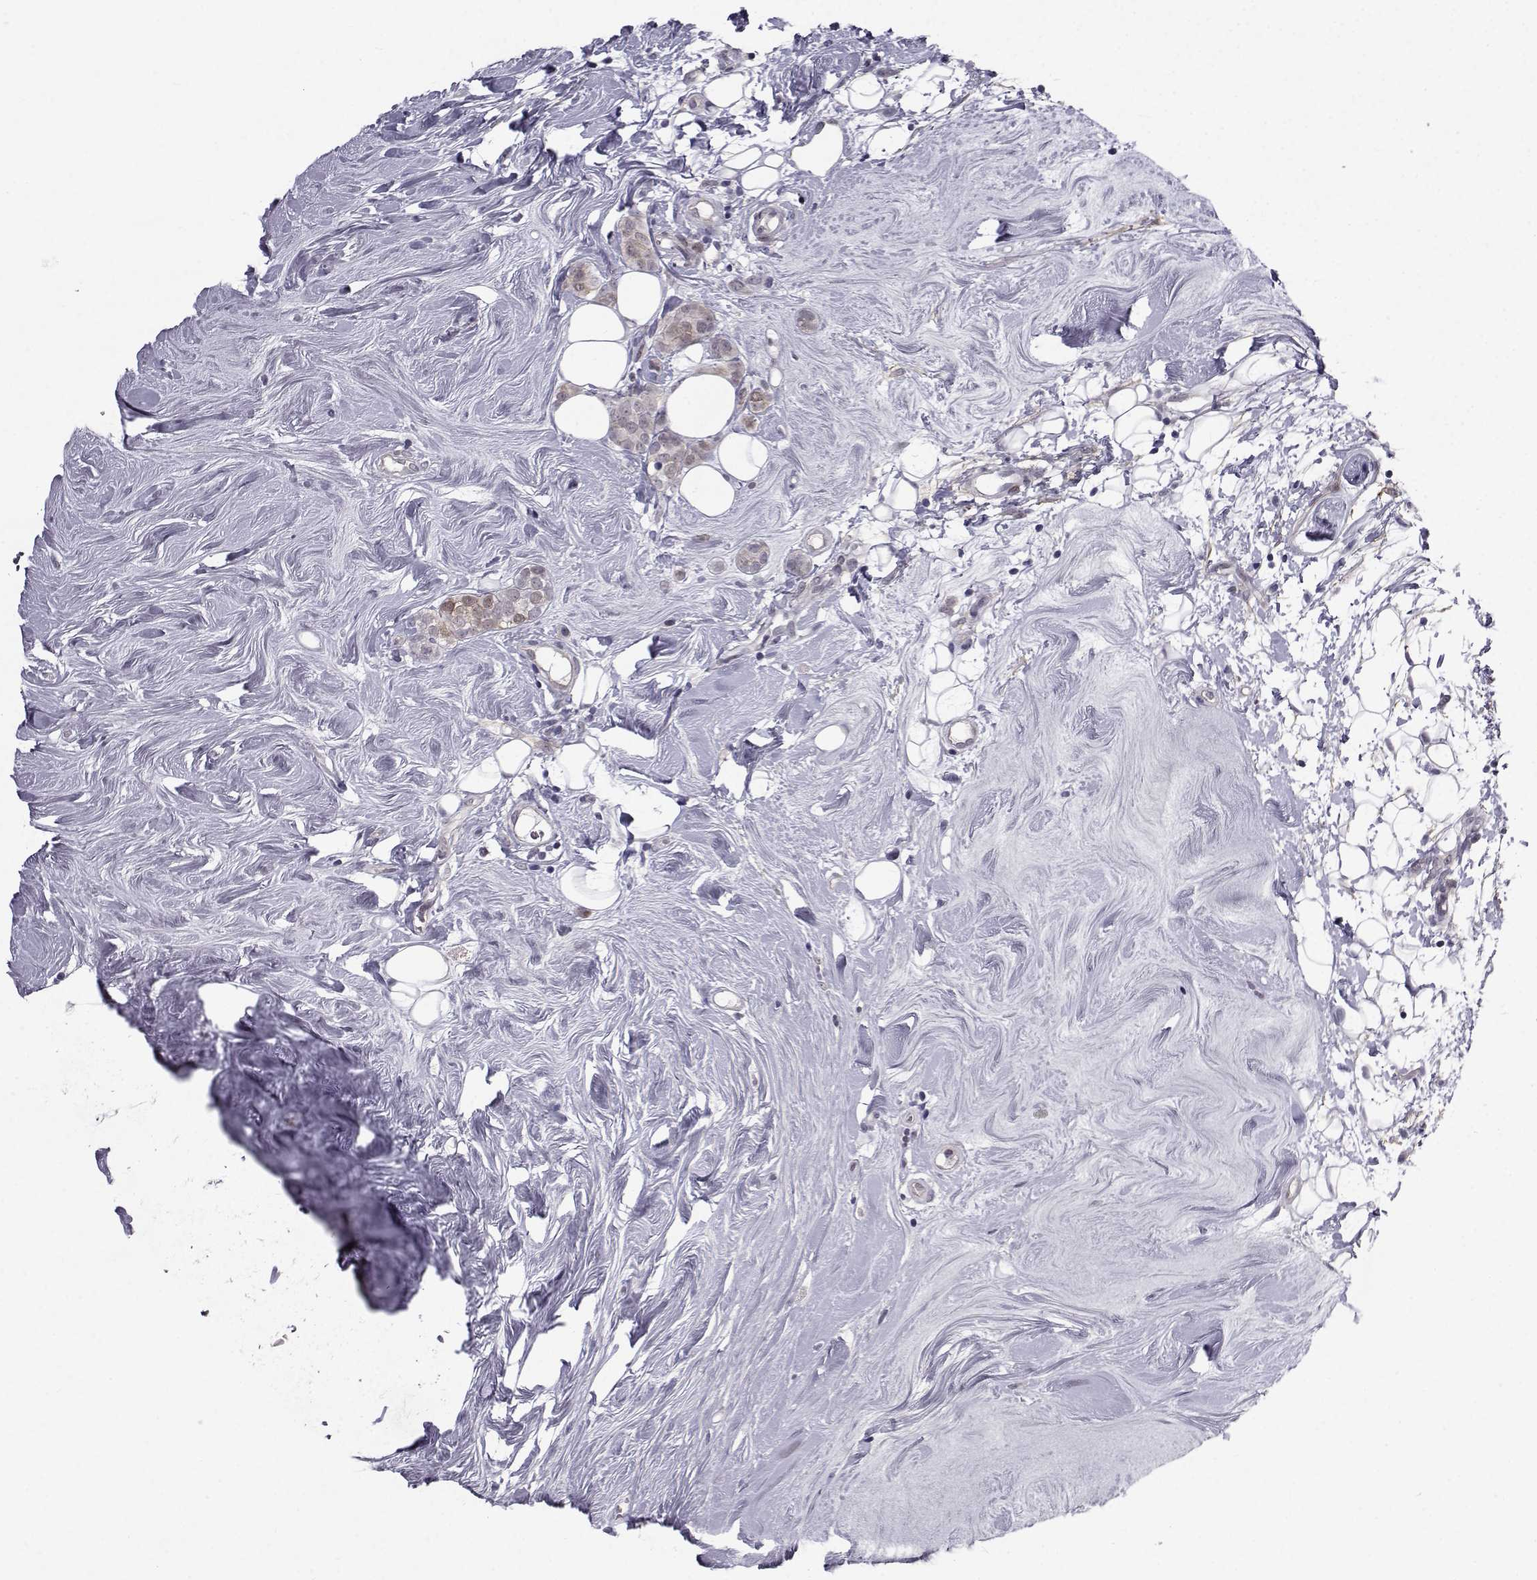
{"staining": {"intensity": "weak", "quantity": "<25%", "location": "nuclear"}, "tissue": "breast cancer", "cell_type": "Tumor cells", "image_type": "cancer", "snomed": [{"axis": "morphology", "description": "Lobular carcinoma"}, {"axis": "topography", "description": "Breast"}], "caption": "IHC micrograph of breast lobular carcinoma stained for a protein (brown), which reveals no positivity in tumor cells.", "gene": "RBM24", "patient": {"sex": "female", "age": 49}}